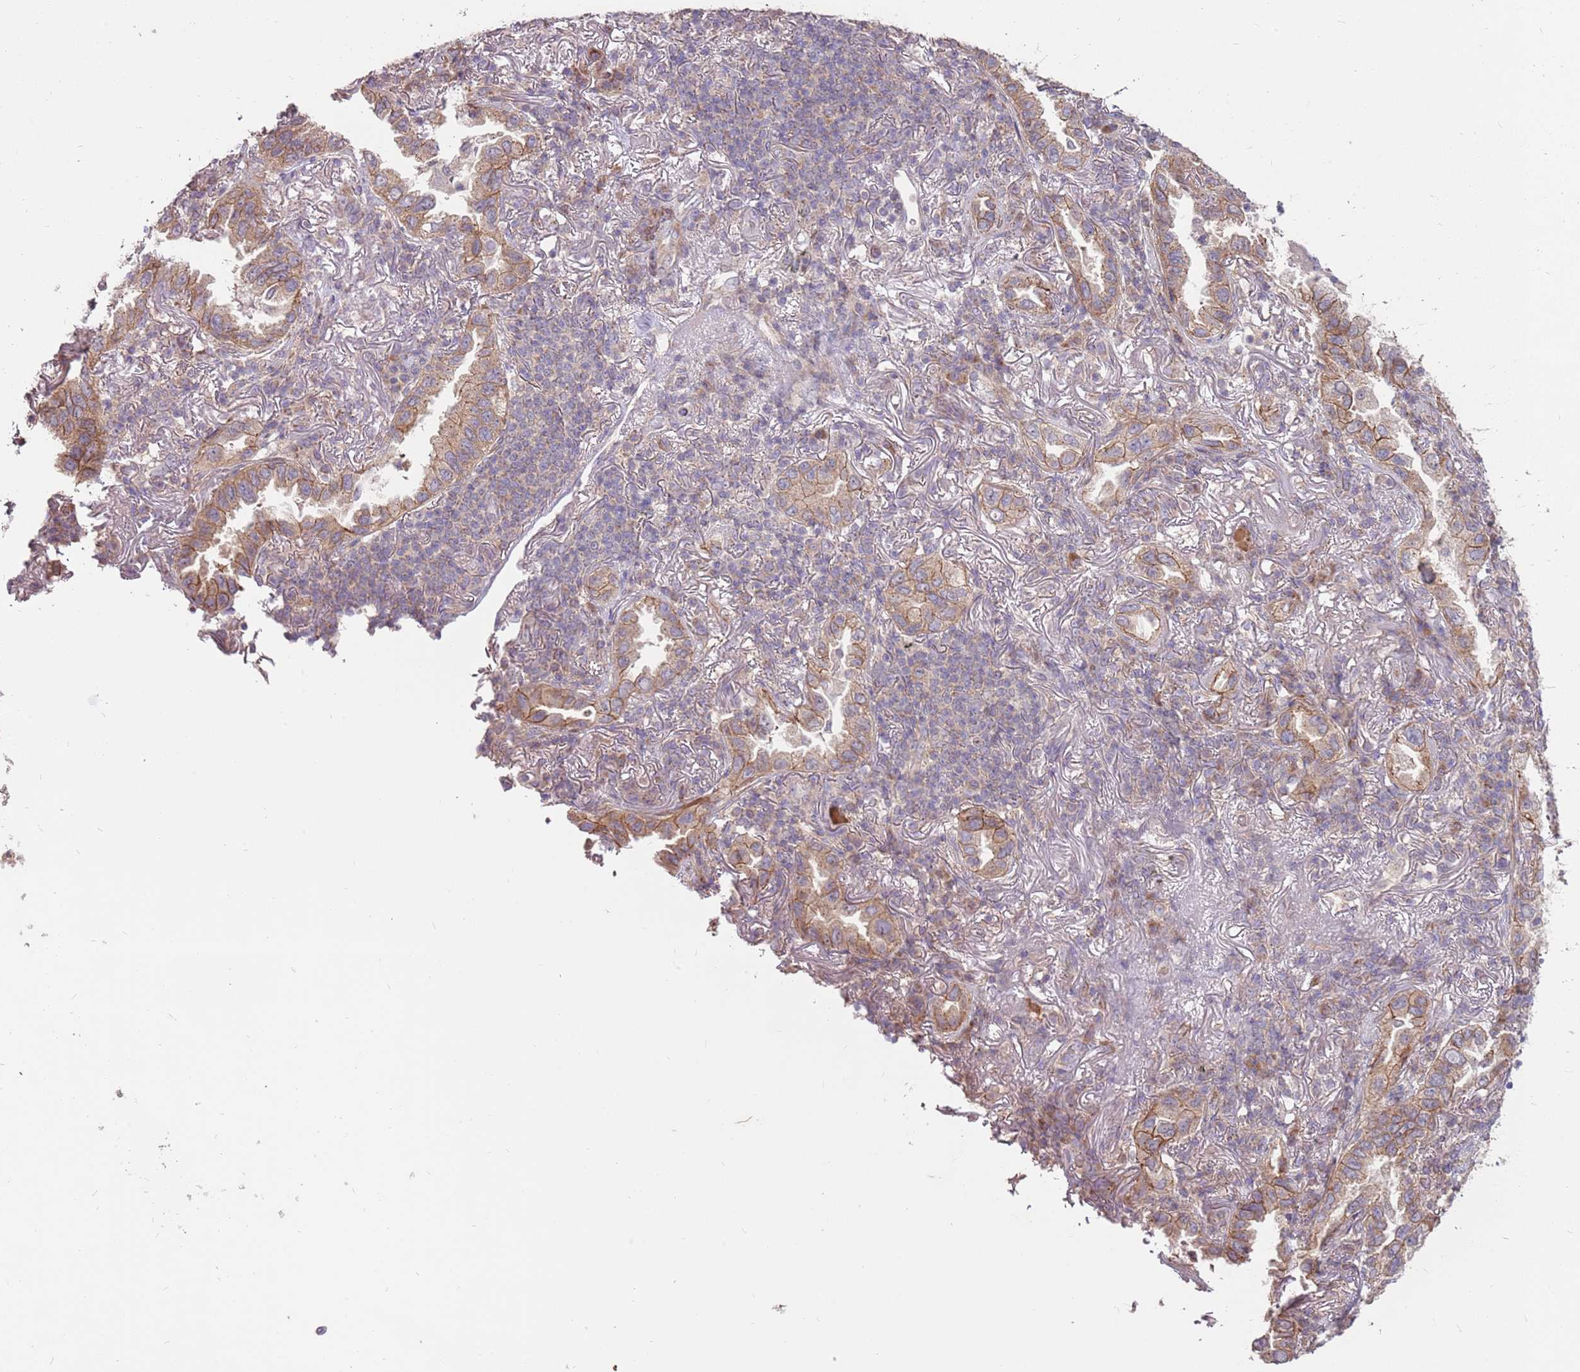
{"staining": {"intensity": "moderate", "quantity": ">75%", "location": "cytoplasmic/membranous"}, "tissue": "lung cancer", "cell_type": "Tumor cells", "image_type": "cancer", "snomed": [{"axis": "morphology", "description": "Adenocarcinoma, NOS"}, {"axis": "topography", "description": "Lung"}], "caption": "Human lung adenocarcinoma stained with a protein marker exhibits moderate staining in tumor cells.", "gene": "SPATA31D1", "patient": {"sex": "female", "age": 69}}